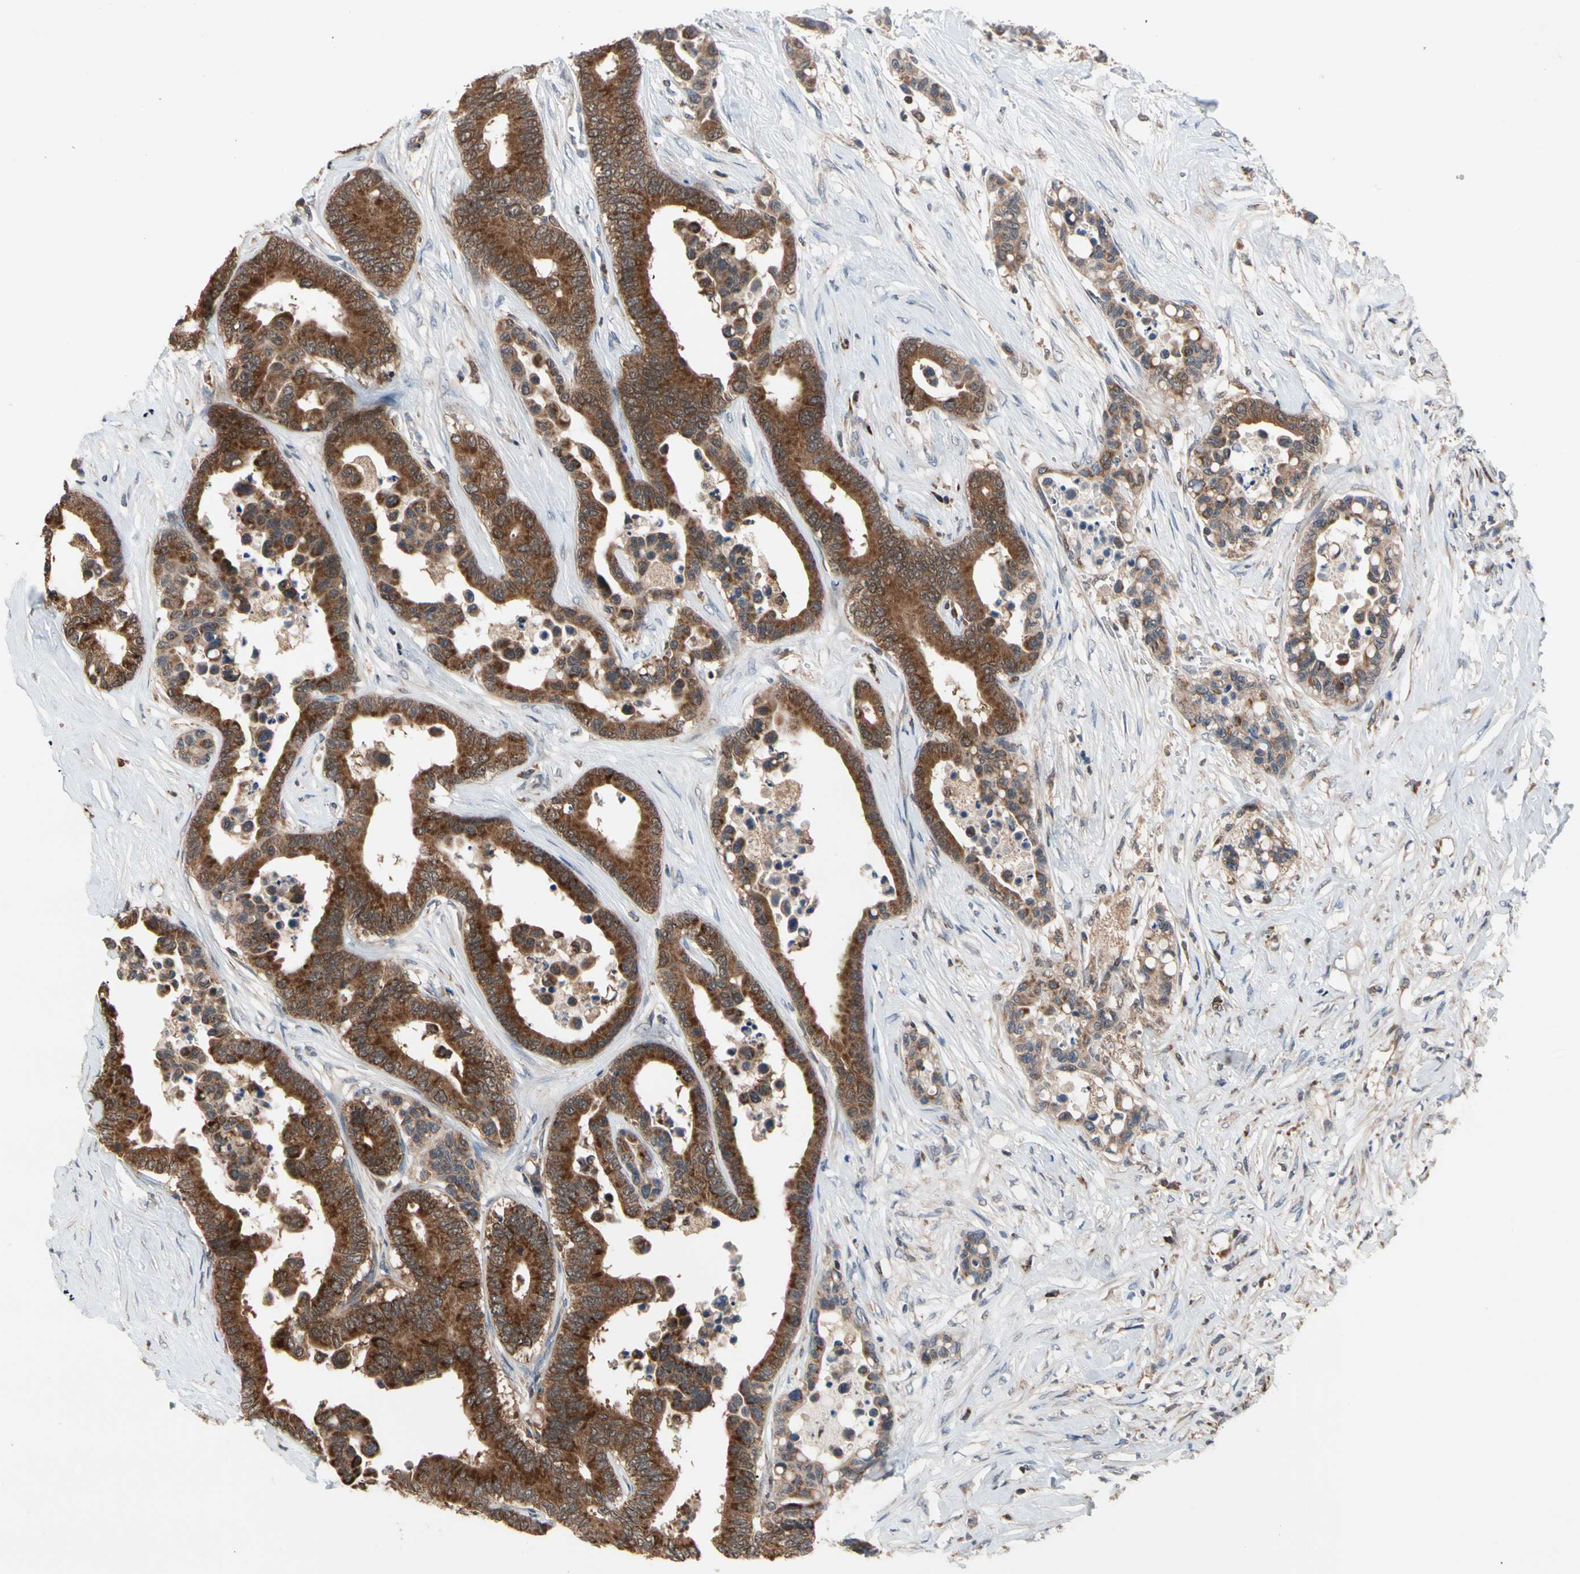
{"staining": {"intensity": "strong", "quantity": ">75%", "location": "cytoplasmic/membranous"}, "tissue": "colorectal cancer", "cell_type": "Tumor cells", "image_type": "cancer", "snomed": [{"axis": "morphology", "description": "Normal tissue, NOS"}, {"axis": "morphology", "description": "Adenocarcinoma, NOS"}, {"axis": "topography", "description": "Colon"}], "caption": "Immunohistochemistry of human colorectal adenocarcinoma demonstrates high levels of strong cytoplasmic/membranous expression in about >75% of tumor cells. Immunohistochemistry stains the protein in brown and the nuclei are stained blue.", "gene": "MTHFS", "patient": {"sex": "male", "age": 82}}